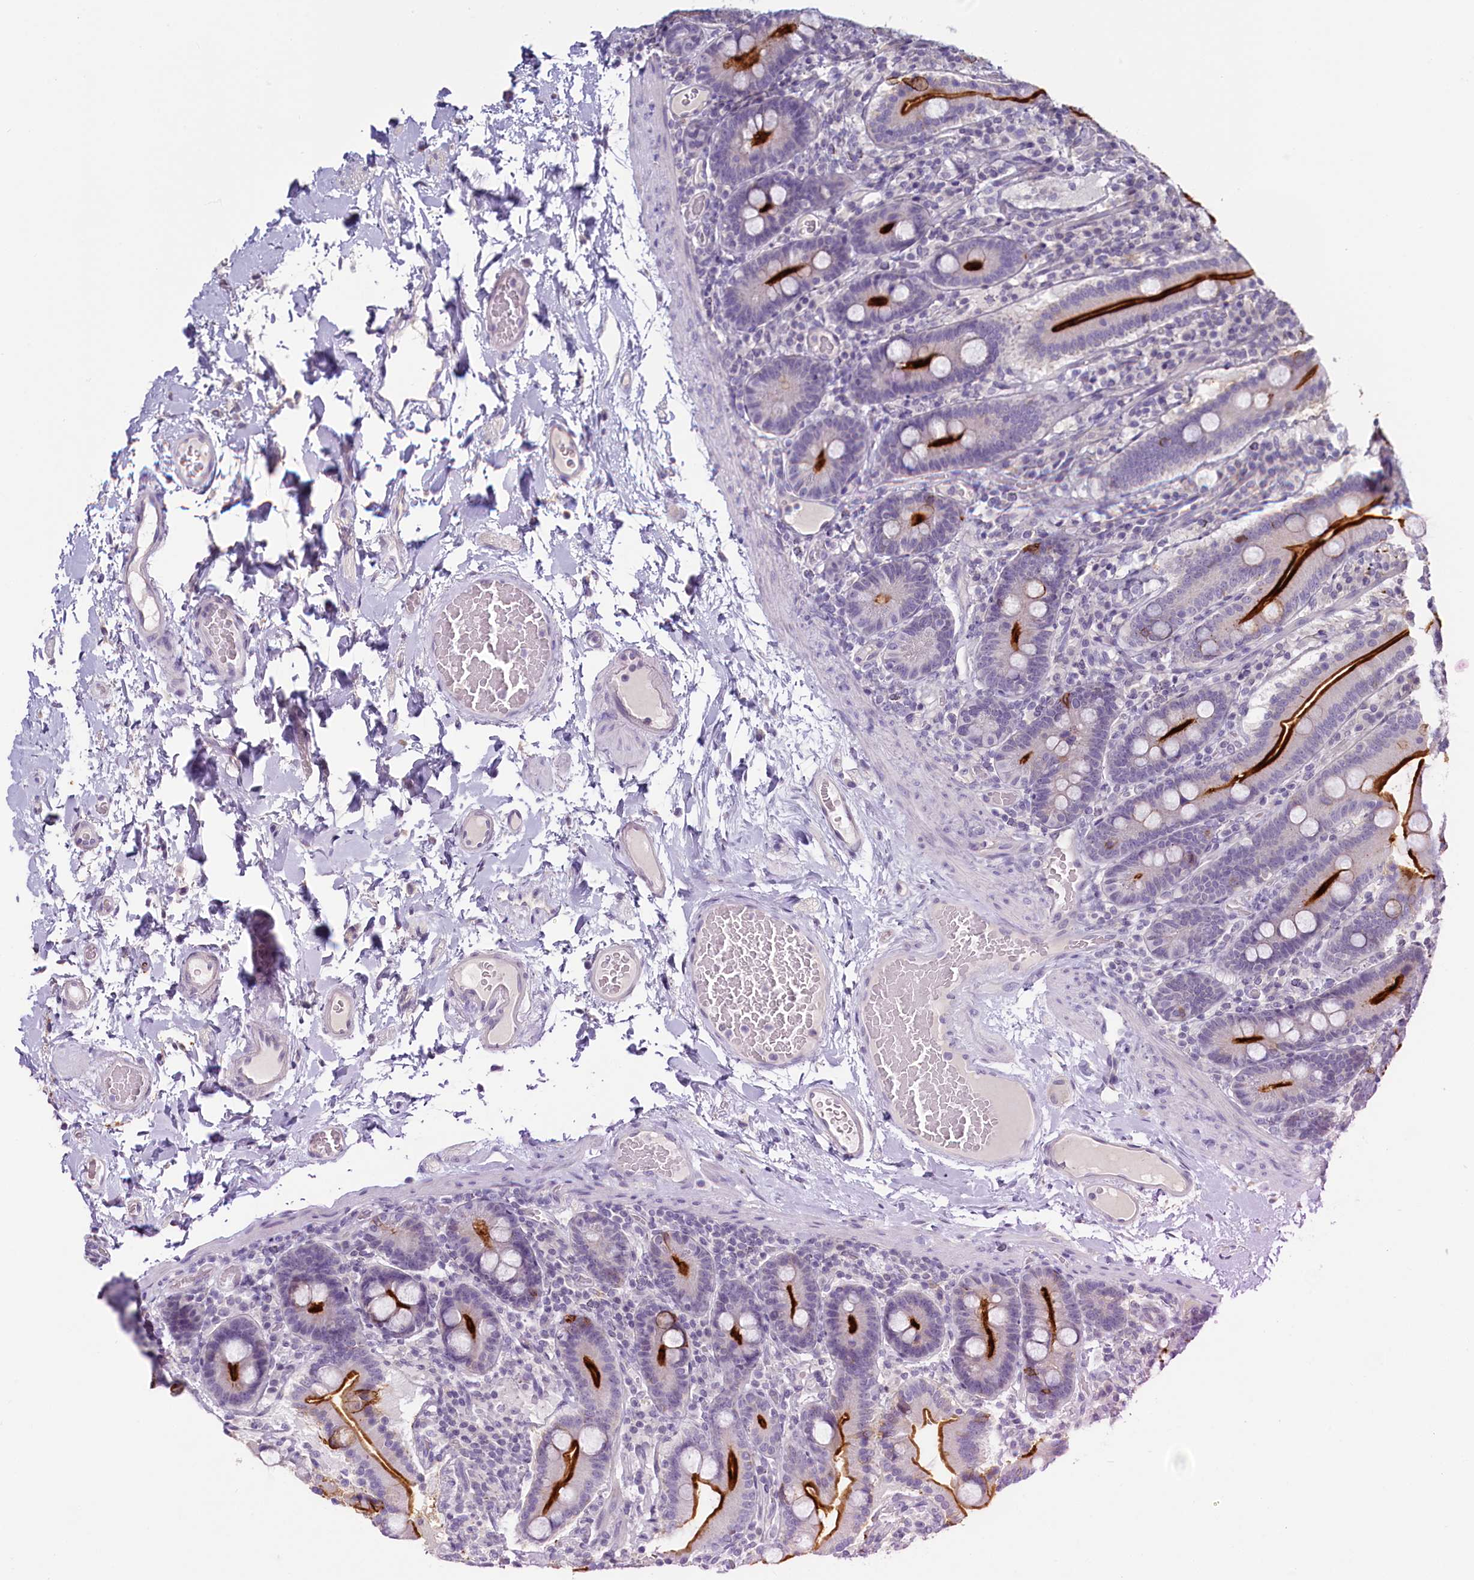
{"staining": {"intensity": "strong", "quantity": ">75%", "location": "cytoplasmic/membranous"}, "tissue": "duodenum", "cell_type": "Glandular cells", "image_type": "normal", "snomed": [{"axis": "morphology", "description": "Normal tissue, NOS"}, {"axis": "topography", "description": "Duodenum"}], "caption": "There is high levels of strong cytoplasmic/membranous expression in glandular cells of unremarkable duodenum, as demonstrated by immunohistochemical staining (brown color).", "gene": "PDE6D", "patient": {"sex": "male", "age": 55}}